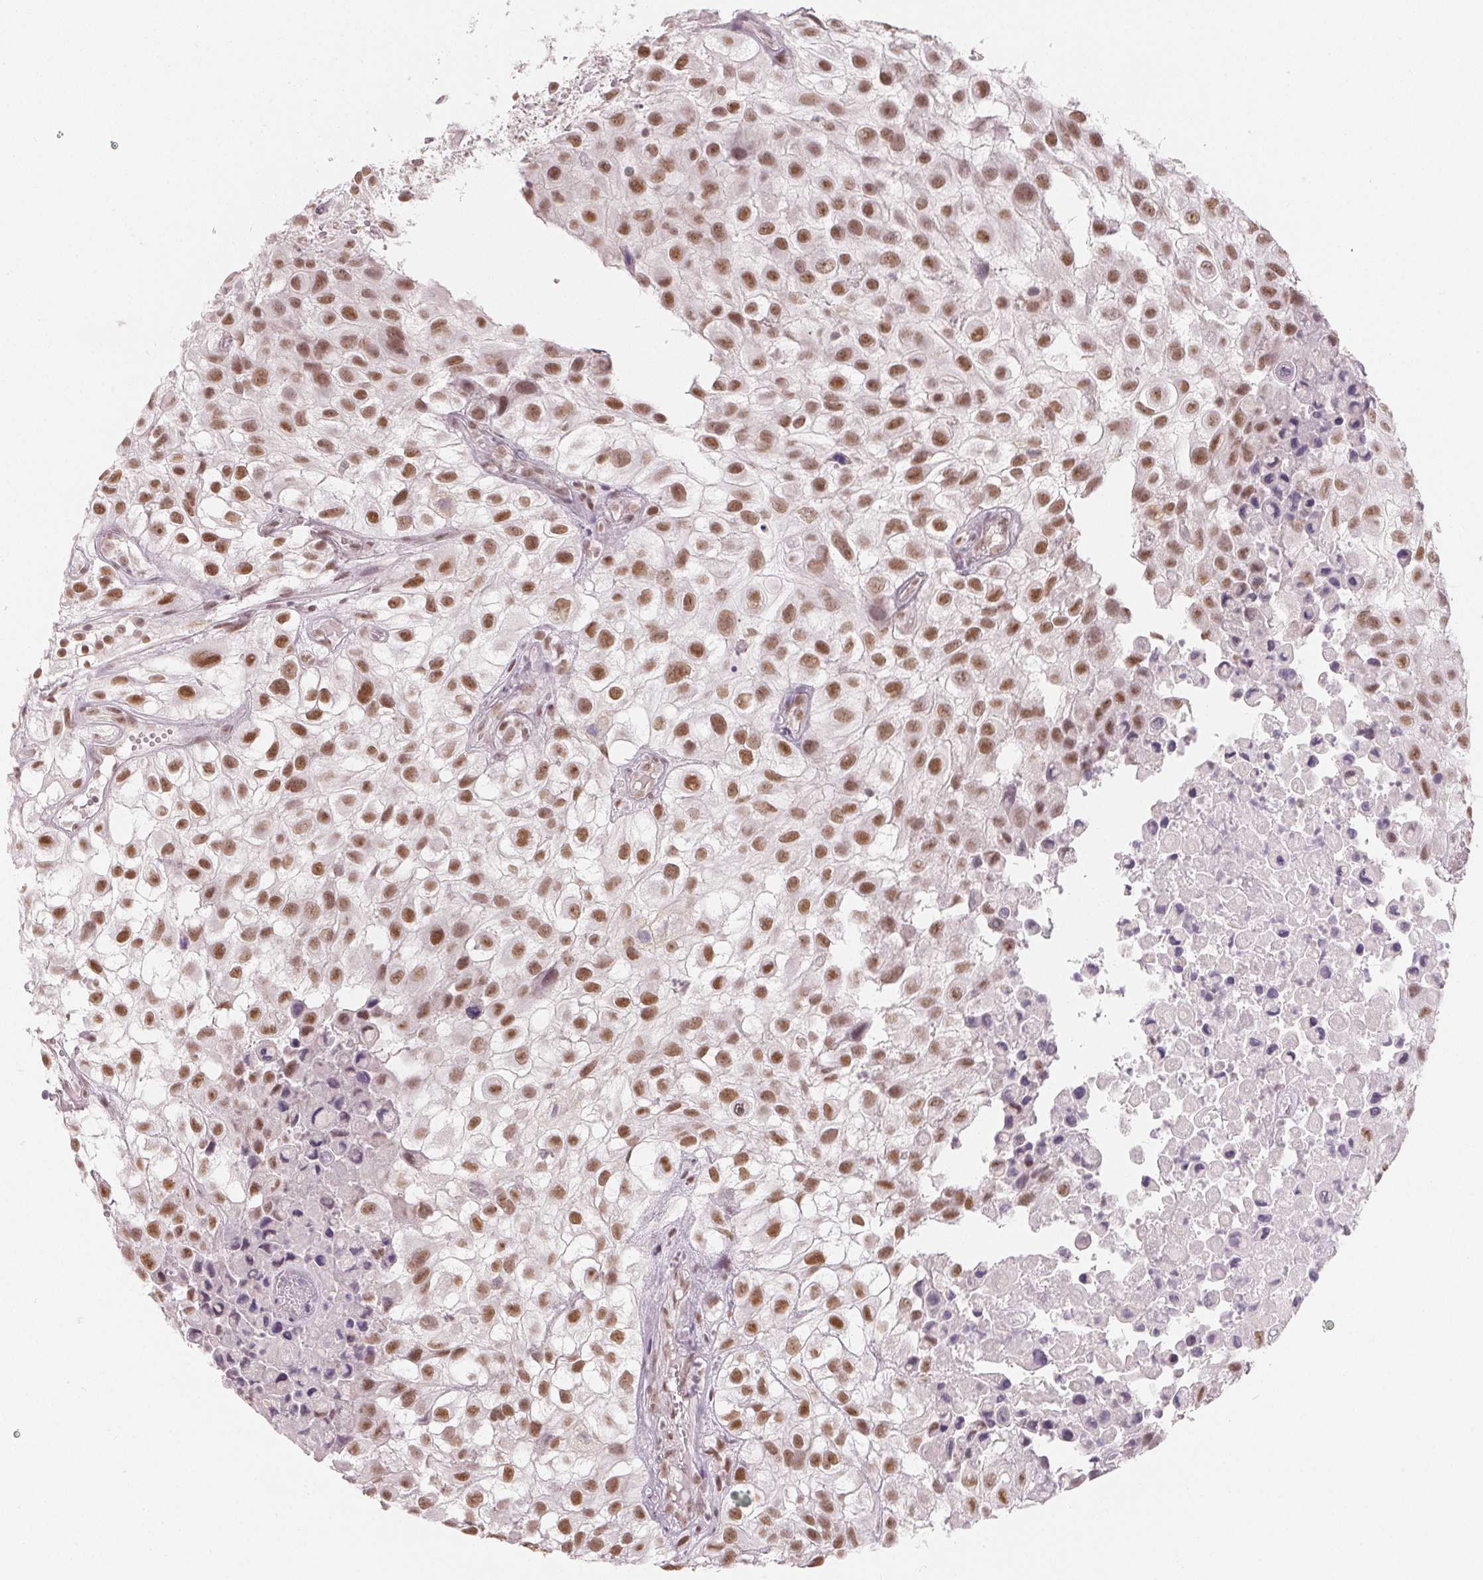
{"staining": {"intensity": "moderate", "quantity": ">75%", "location": "nuclear"}, "tissue": "urothelial cancer", "cell_type": "Tumor cells", "image_type": "cancer", "snomed": [{"axis": "morphology", "description": "Urothelial carcinoma, High grade"}, {"axis": "topography", "description": "Urinary bladder"}], "caption": "Immunohistochemical staining of high-grade urothelial carcinoma reveals moderate nuclear protein staining in about >75% of tumor cells. (DAB (3,3'-diaminobenzidine) IHC, brown staining for protein, blue staining for nuclei).", "gene": "NXF3", "patient": {"sex": "male", "age": 56}}